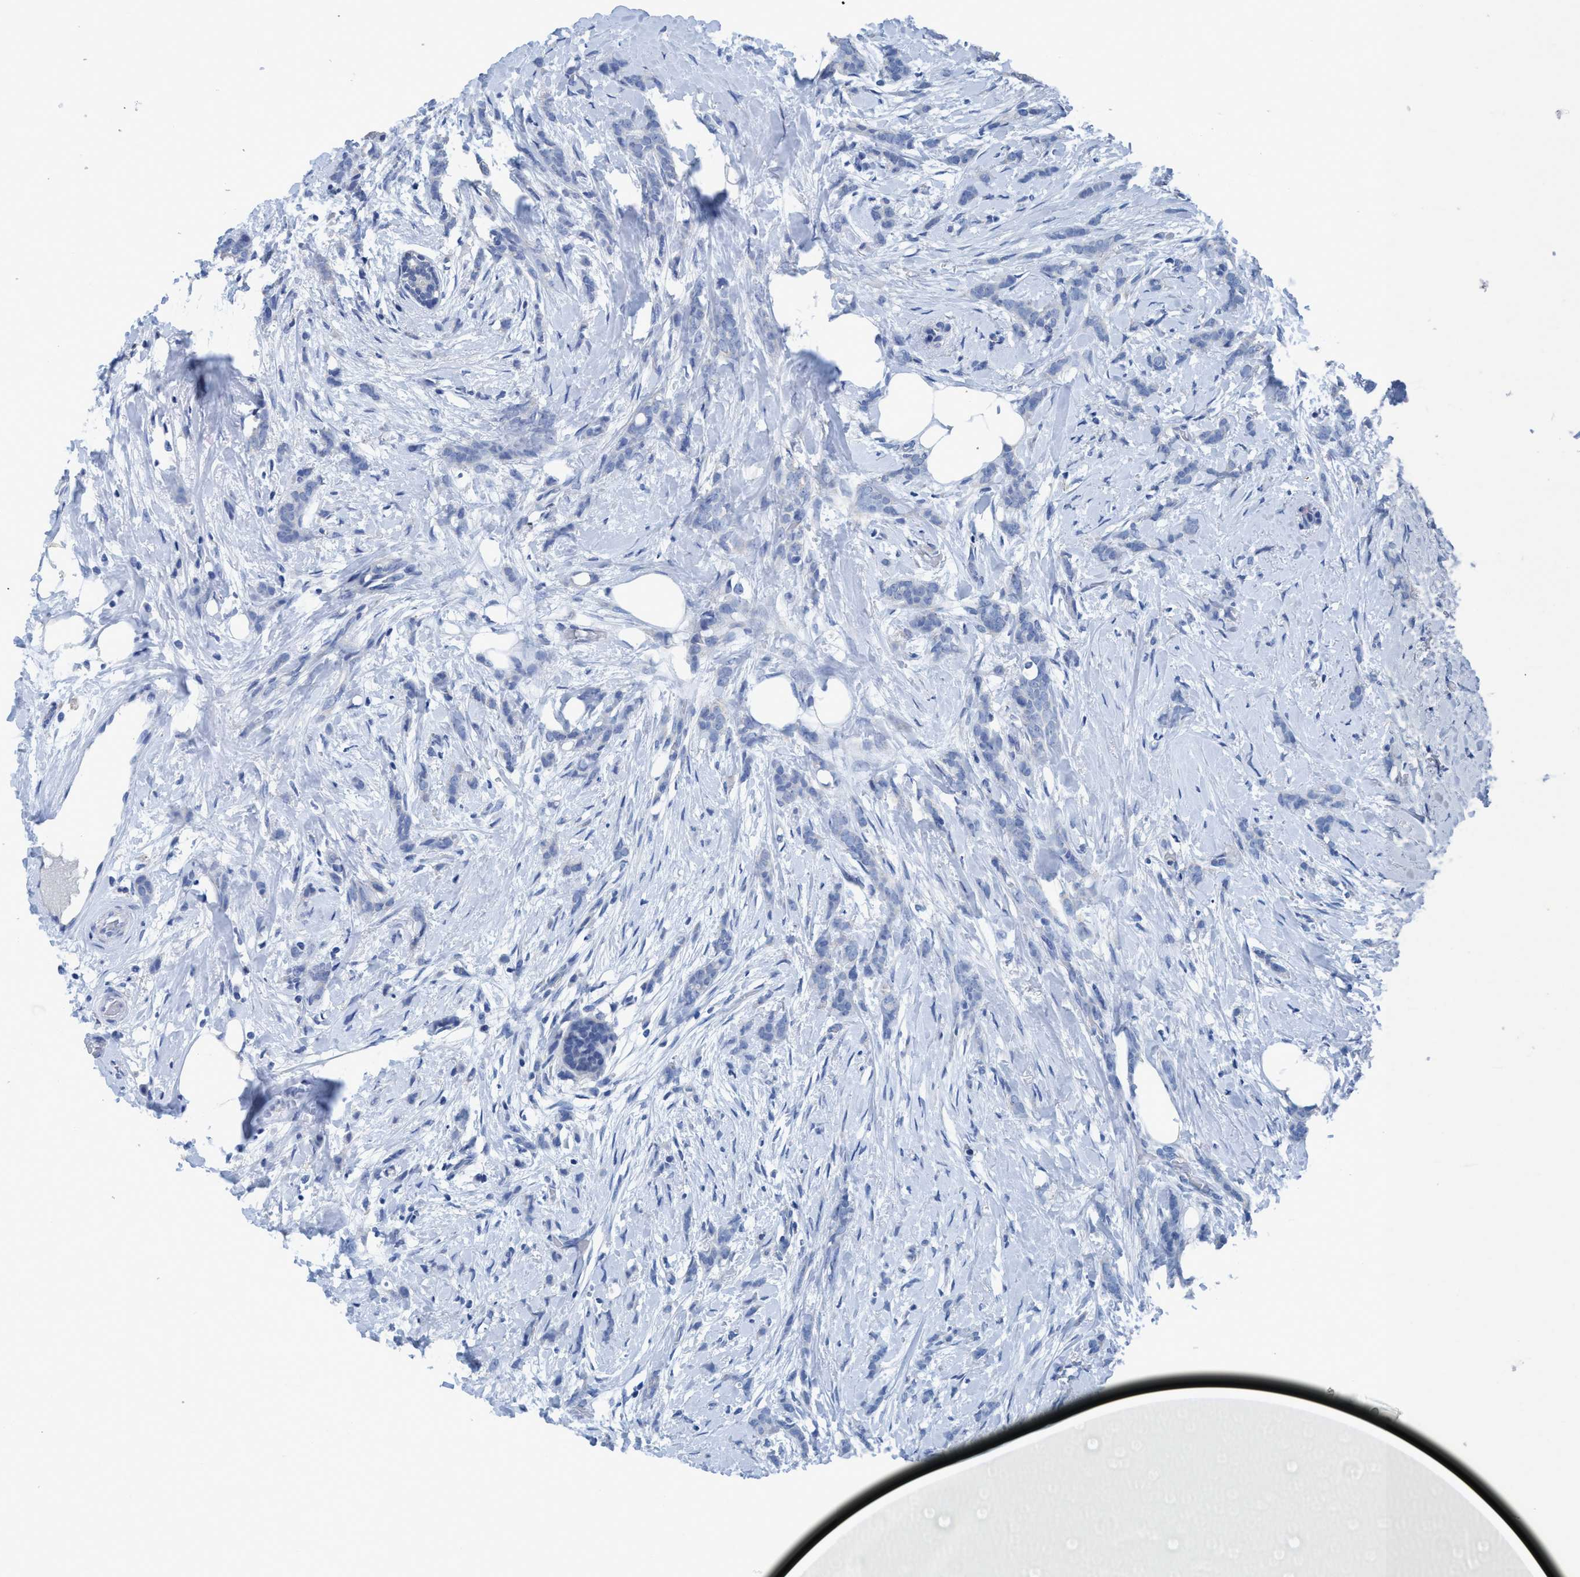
{"staining": {"intensity": "negative", "quantity": "none", "location": "none"}, "tissue": "breast cancer", "cell_type": "Tumor cells", "image_type": "cancer", "snomed": [{"axis": "morphology", "description": "Lobular carcinoma, in situ"}, {"axis": "morphology", "description": "Lobular carcinoma"}, {"axis": "topography", "description": "Breast"}], "caption": "Immunohistochemical staining of human breast cancer (lobular carcinoma) demonstrates no significant staining in tumor cells.", "gene": "DNAI1", "patient": {"sex": "female", "age": 41}}